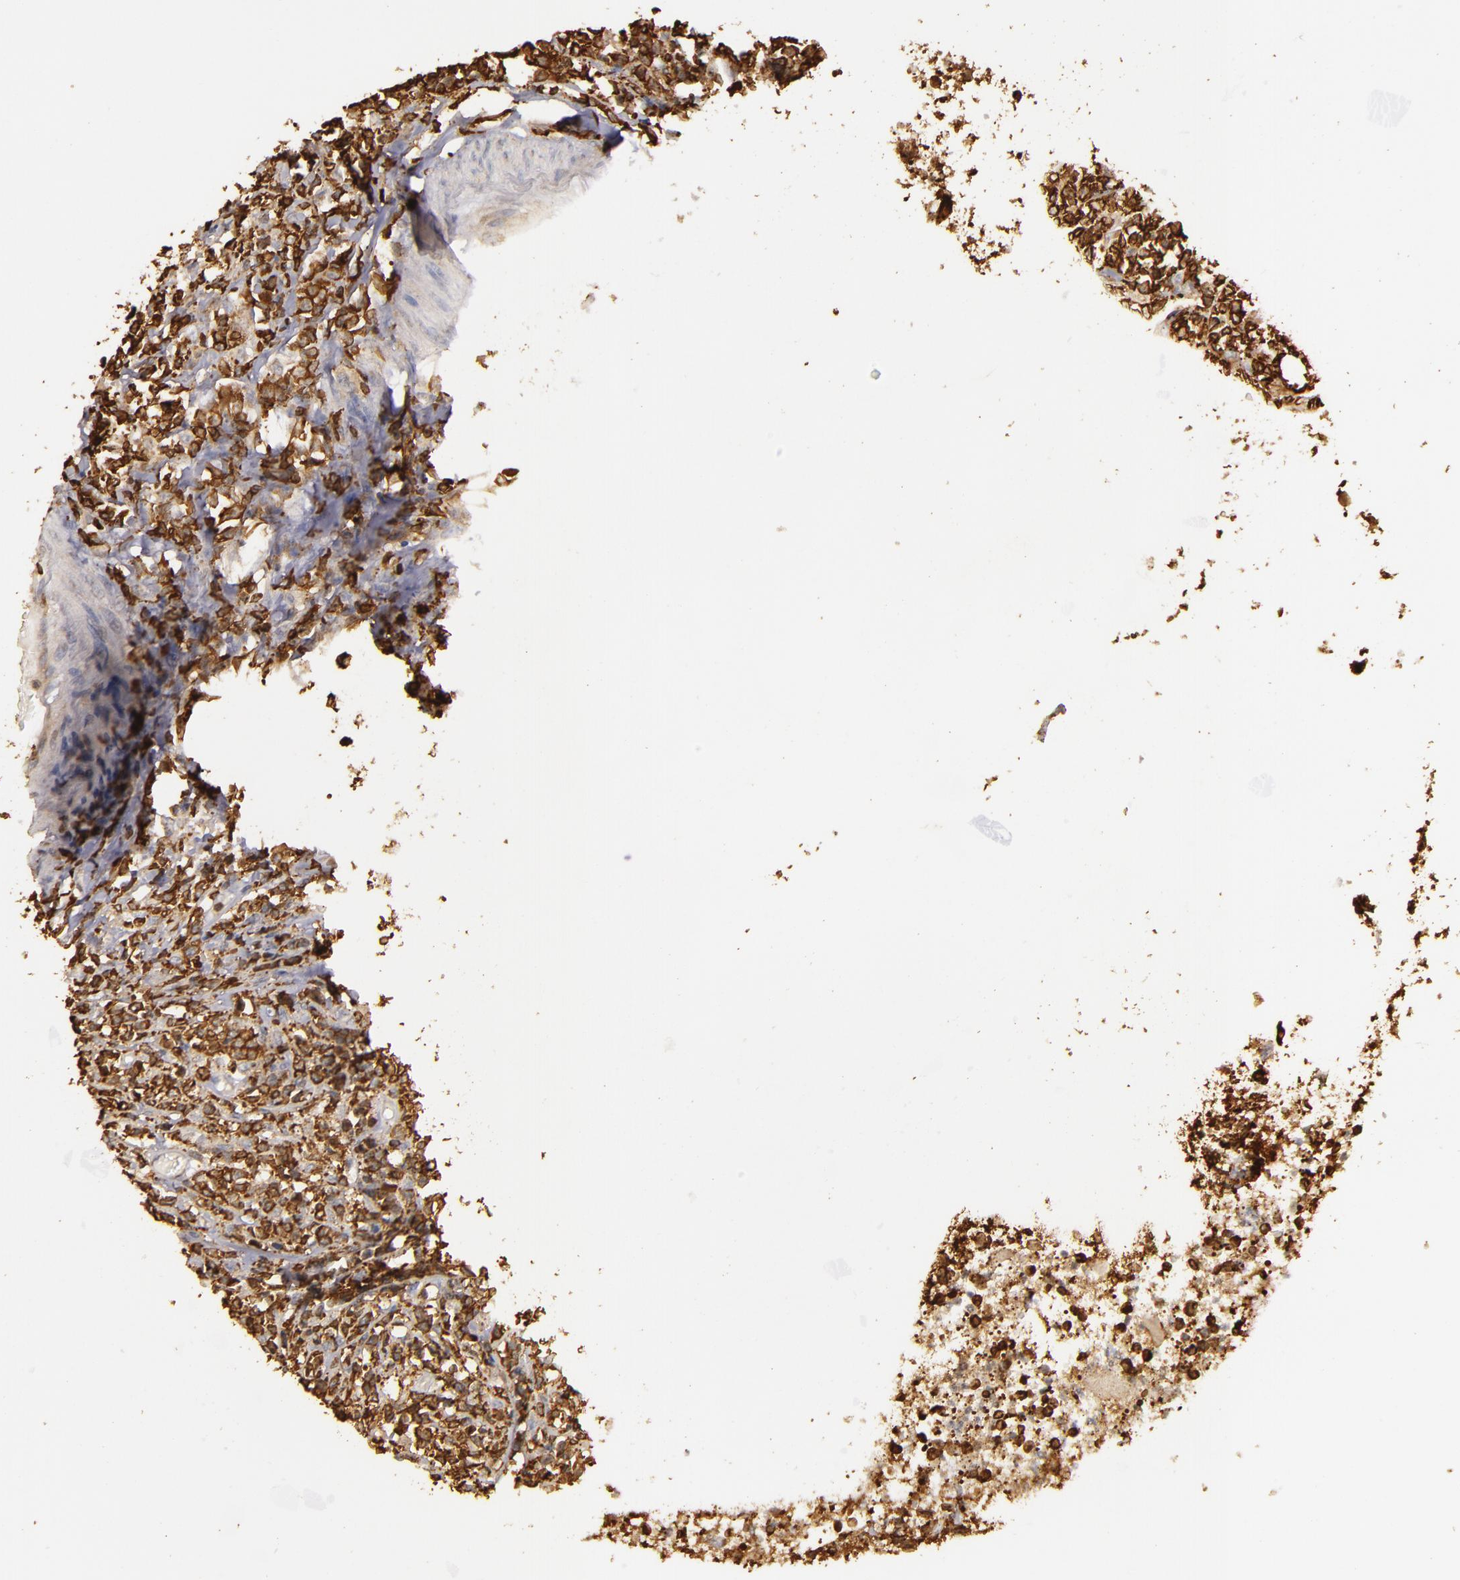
{"staining": {"intensity": "strong", "quantity": ">75%", "location": "cytoplasmic/membranous"}, "tissue": "lymphoma", "cell_type": "Tumor cells", "image_type": "cancer", "snomed": [{"axis": "morphology", "description": "Malignant lymphoma, non-Hodgkin's type, High grade"}, {"axis": "topography", "description": "Colon"}], "caption": "Protein expression by immunohistochemistry (IHC) displays strong cytoplasmic/membranous positivity in approximately >75% of tumor cells in malignant lymphoma, non-Hodgkin's type (high-grade).", "gene": "SLC9A3R1", "patient": {"sex": "male", "age": 82}}